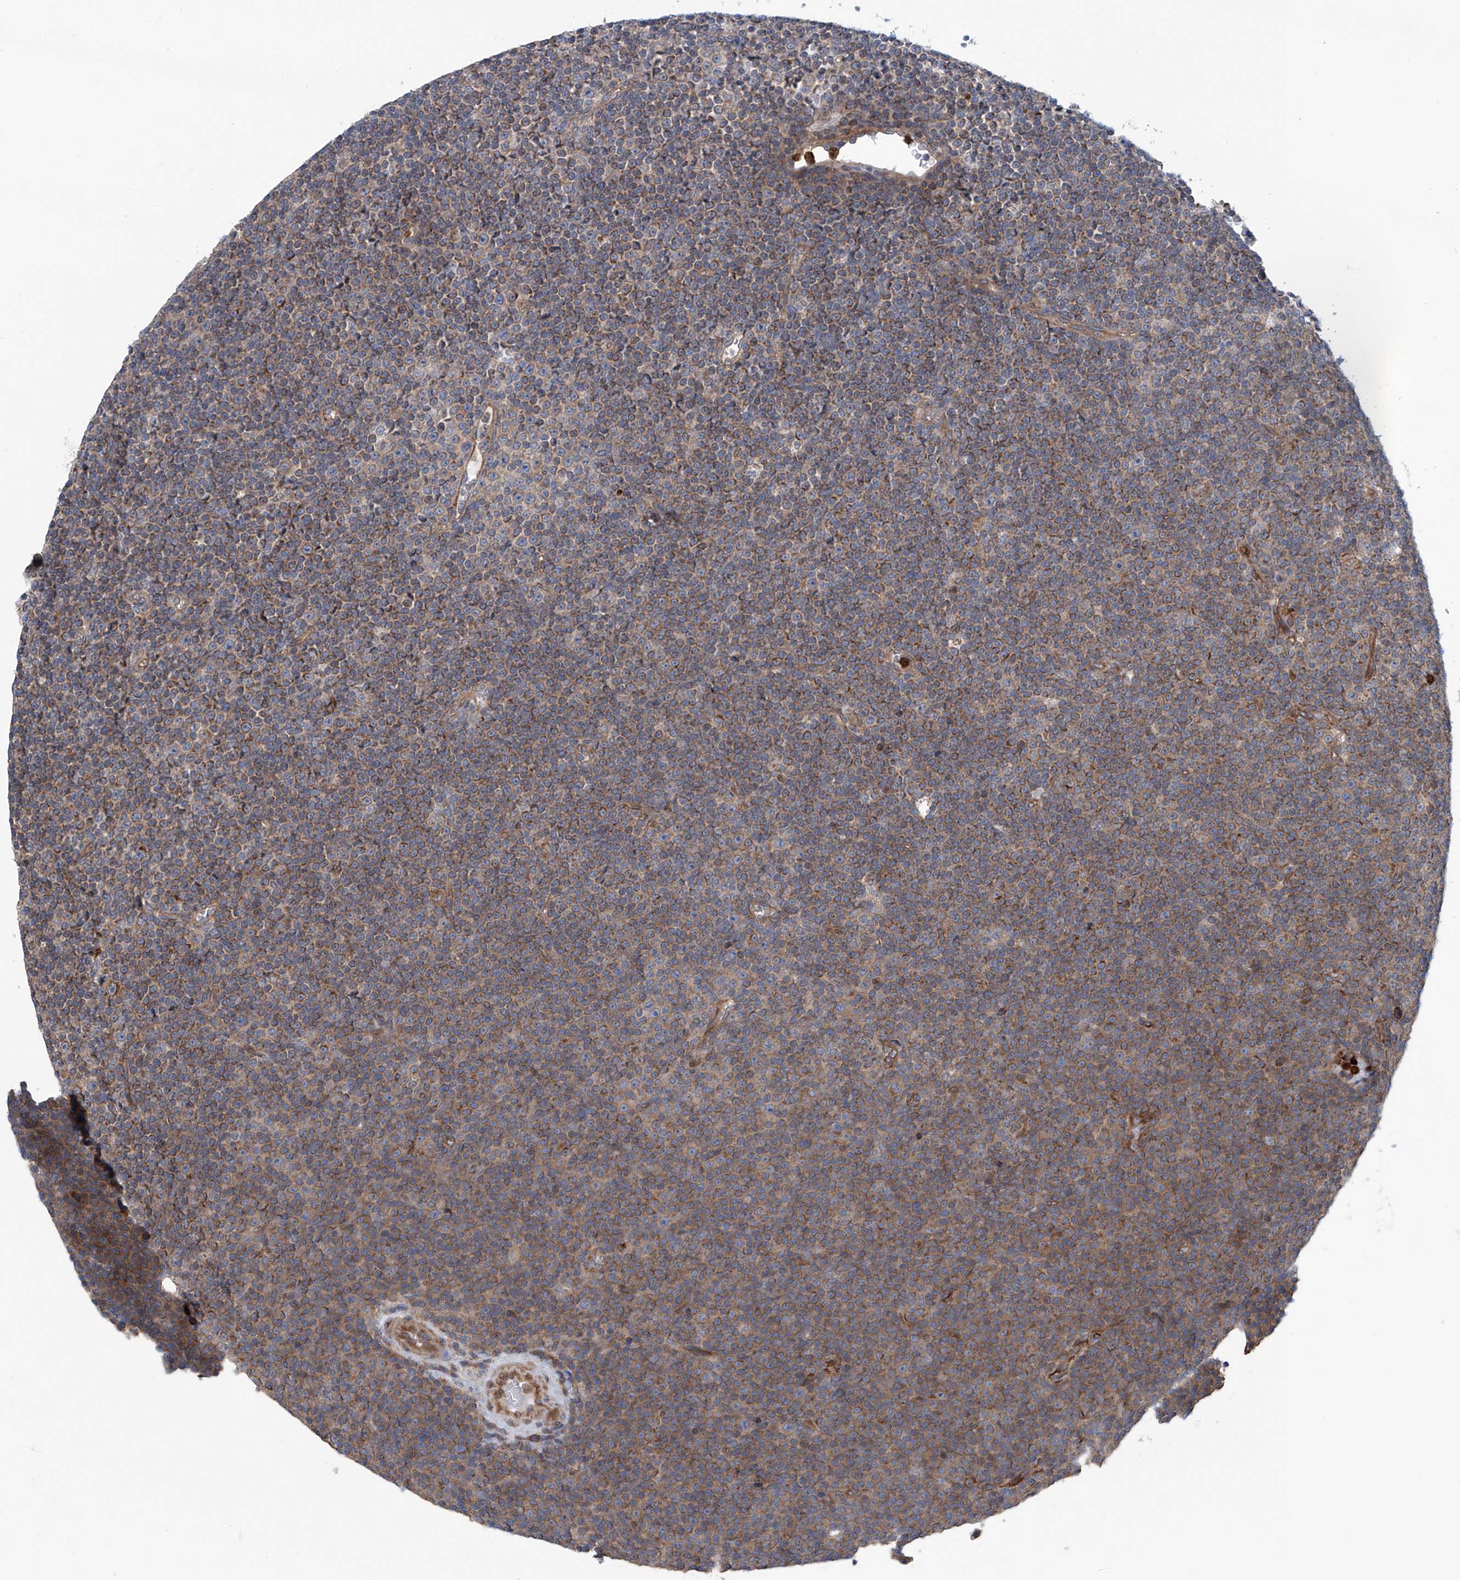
{"staining": {"intensity": "moderate", "quantity": "25%-75%", "location": "cytoplasmic/membranous"}, "tissue": "lymphoma", "cell_type": "Tumor cells", "image_type": "cancer", "snomed": [{"axis": "morphology", "description": "Malignant lymphoma, non-Hodgkin's type, Low grade"}, {"axis": "topography", "description": "Lymph node"}], "caption": "Lymphoma stained with a brown dye displays moderate cytoplasmic/membranous positive positivity in approximately 25%-75% of tumor cells.", "gene": "EIF2D", "patient": {"sex": "female", "age": 67}}